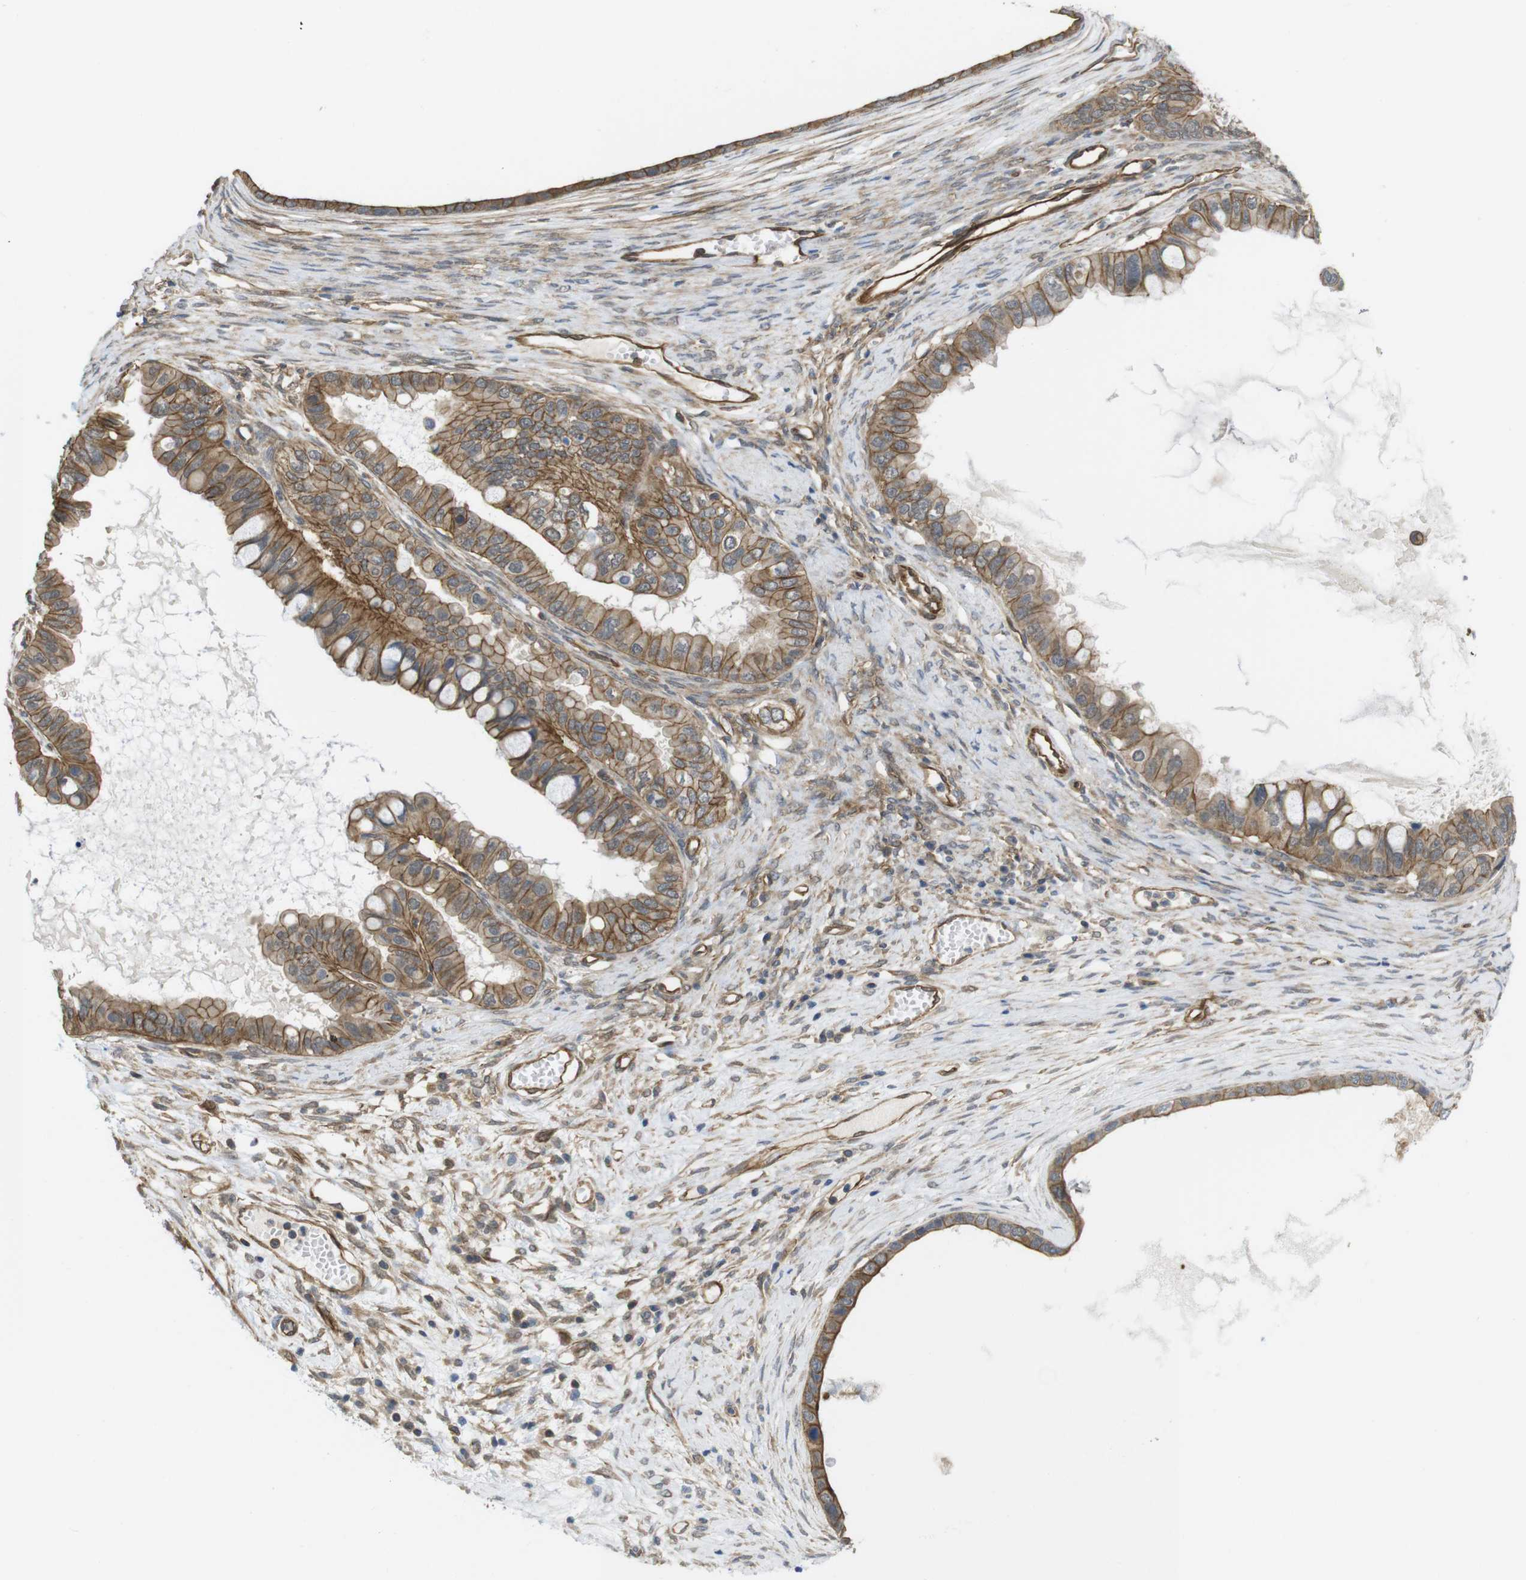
{"staining": {"intensity": "moderate", "quantity": ">75%", "location": "cytoplasmic/membranous"}, "tissue": "ovarian cancer", "cell_type": "Tumor cells", "image_type": "cancer", "snomed": [{"axis": "morphology", "description": "Cystadenocarcinoma, mucinous, NOS"}, {"axis": "topography", "description": "Ovary"}], "caption": "IHC (DAB) staining of human ovarian mucinous cystadenocarcinoma displays moderate cytoplasmic/membranous protein staining in approximately >75% of tumor cells.", "gene": "ZDHHC5", "patient": {"sex": "female", "age": 80}}